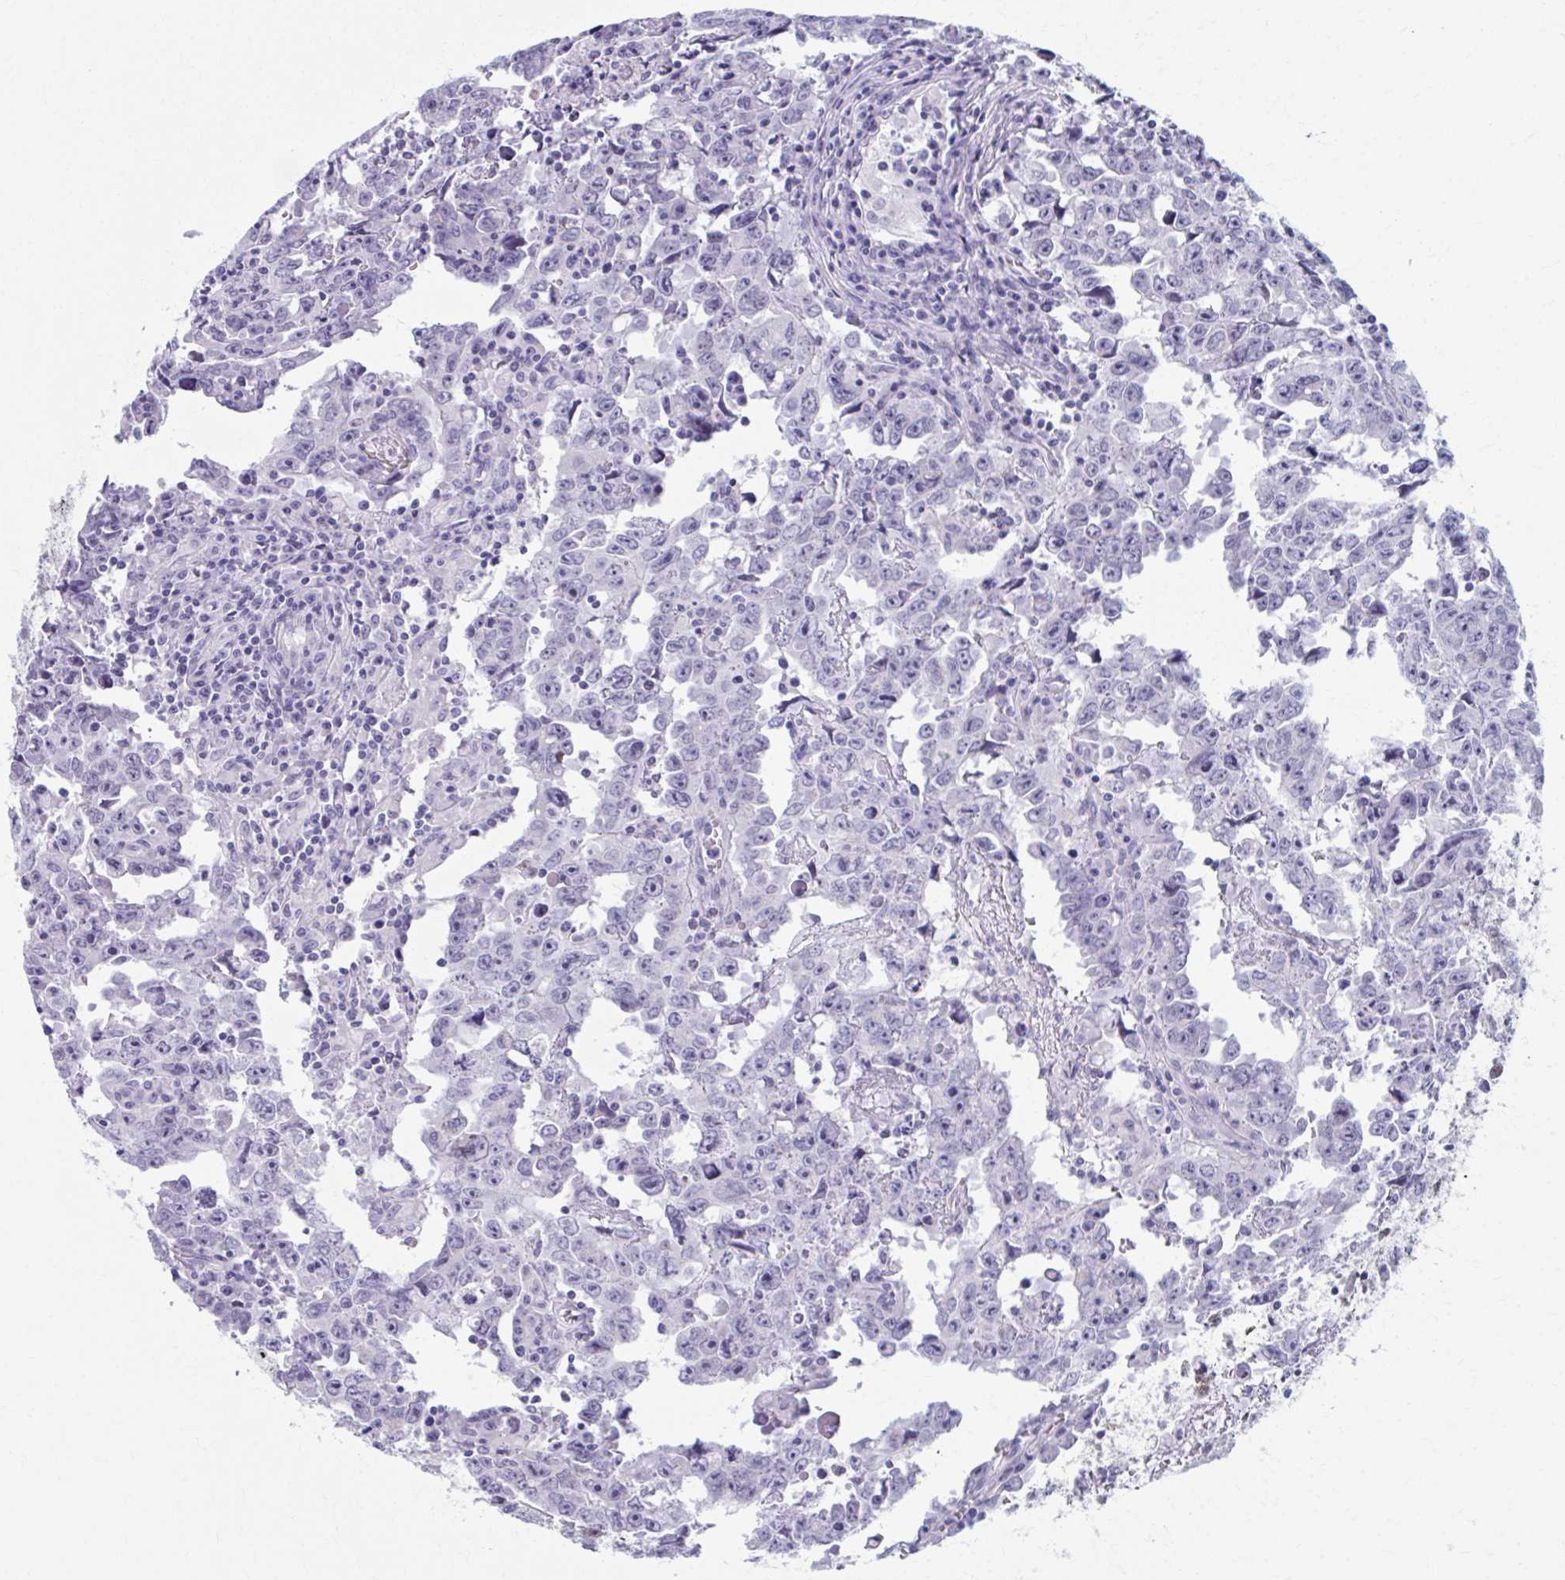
{"staining": {"intensity": "negative", "quantity": "none", "location": "none"}, "tissue": "testis cancer", "cell_type": "Tumor cells", "image_type": "cancer", "snomed": [{"axis": "morphology", "description": "Carcinoma, Embryonal, NOS"}, {"axis": "topography", "description": "Testis"}], "caption": "There is no significant expression in tumor cells of embryonal carcinoma (testis).", "gene": "CCDC105", "patient": {"sex": "male", "age": 22}}